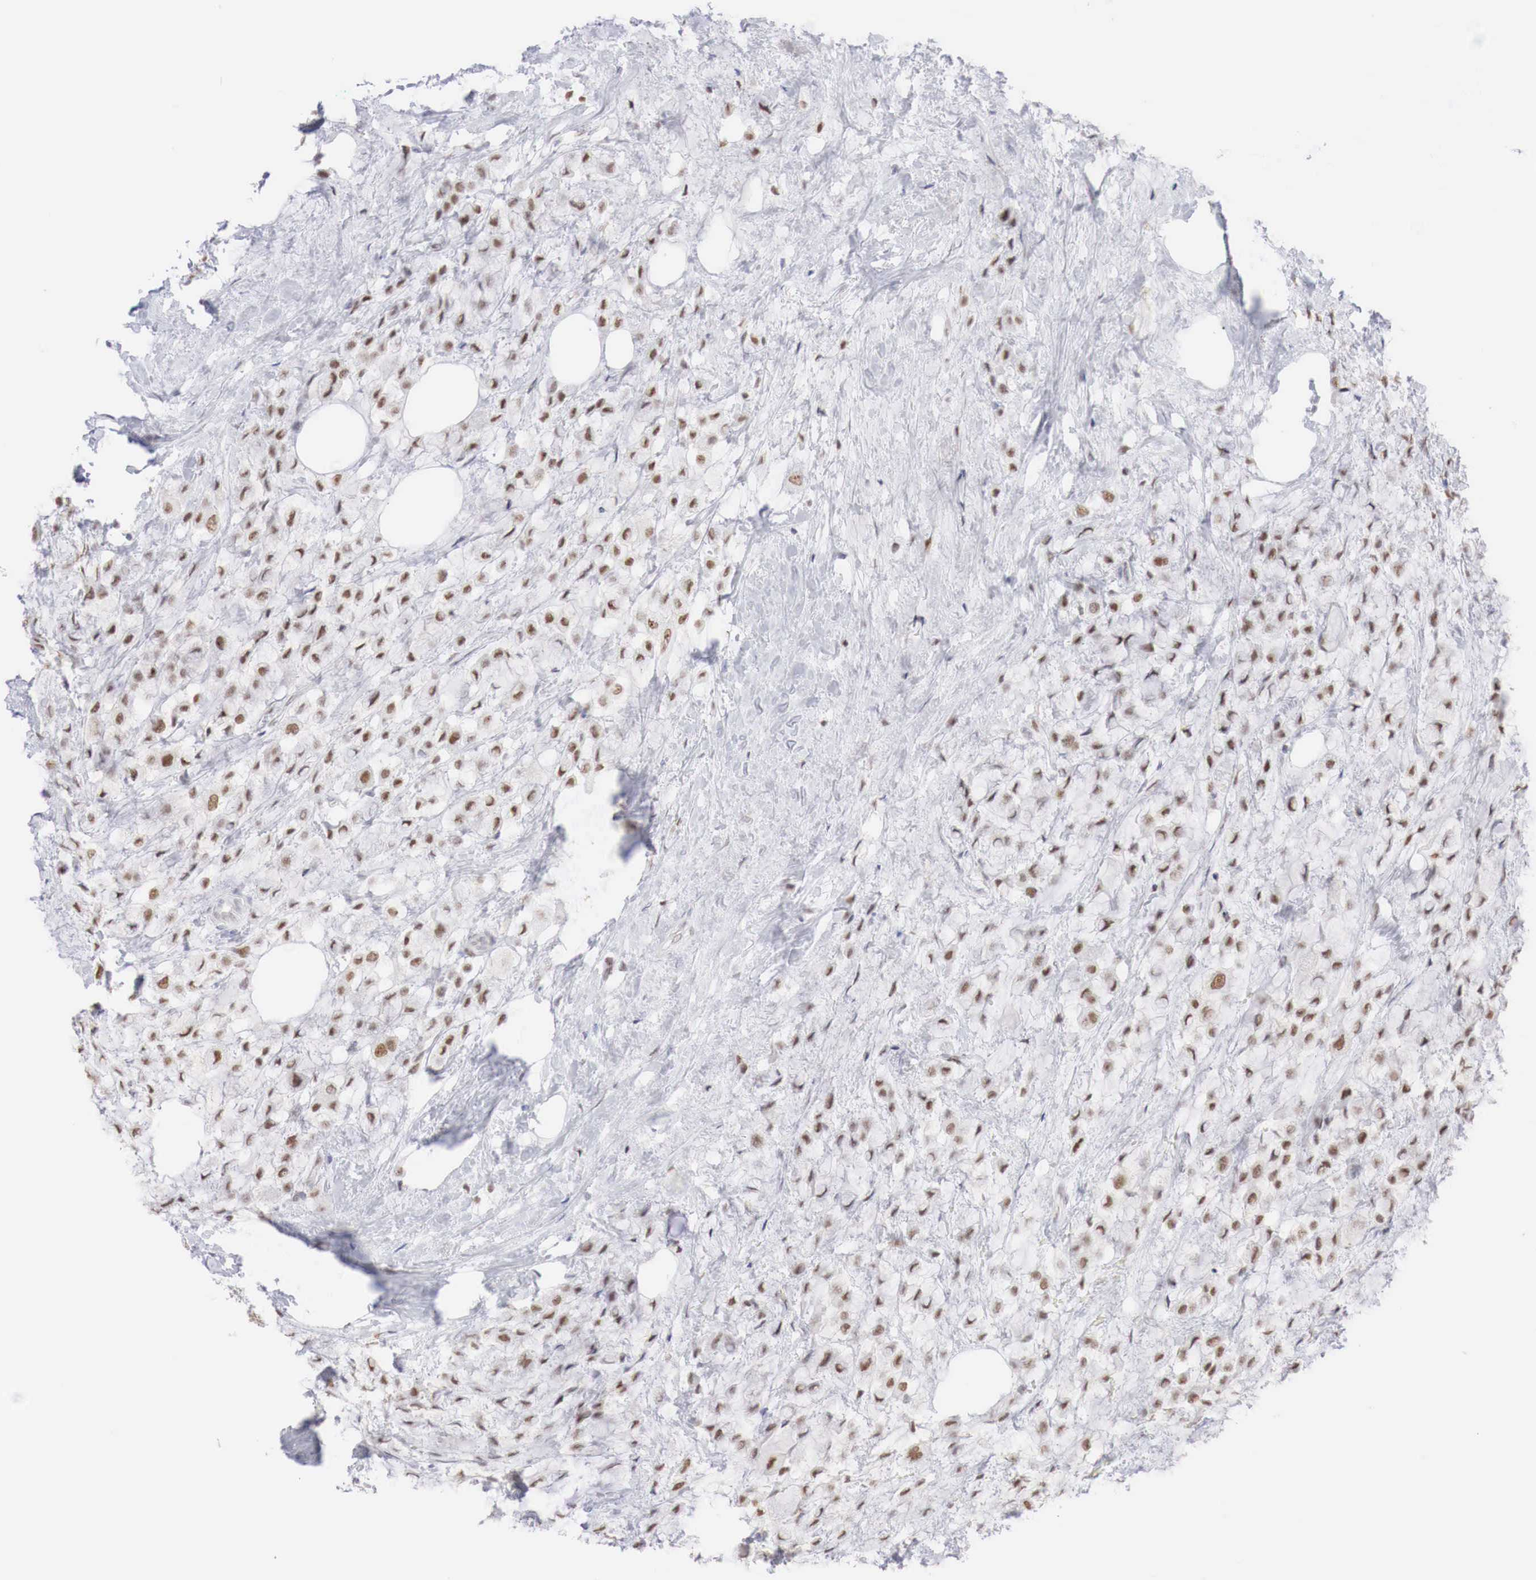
{"staining": {"intensity": "moderate", "quantity": ">75%", "location": "nuclear"}, "tissue": "breast cancer", "cell_type": "Tumor cells", "image_type": "cancer", "snomed": [{"axis": "morphology", "description": "Lobular carcinoma"}, {"axis": "topography", "description": "Breast"}], "caption": "Breast cancer stained with a brown dye displays moderate nuclear positive positivity in approximately >75% of tumor cells.", "gene": "FOXP2", "patient": {"sex": "female", "age": 85}}